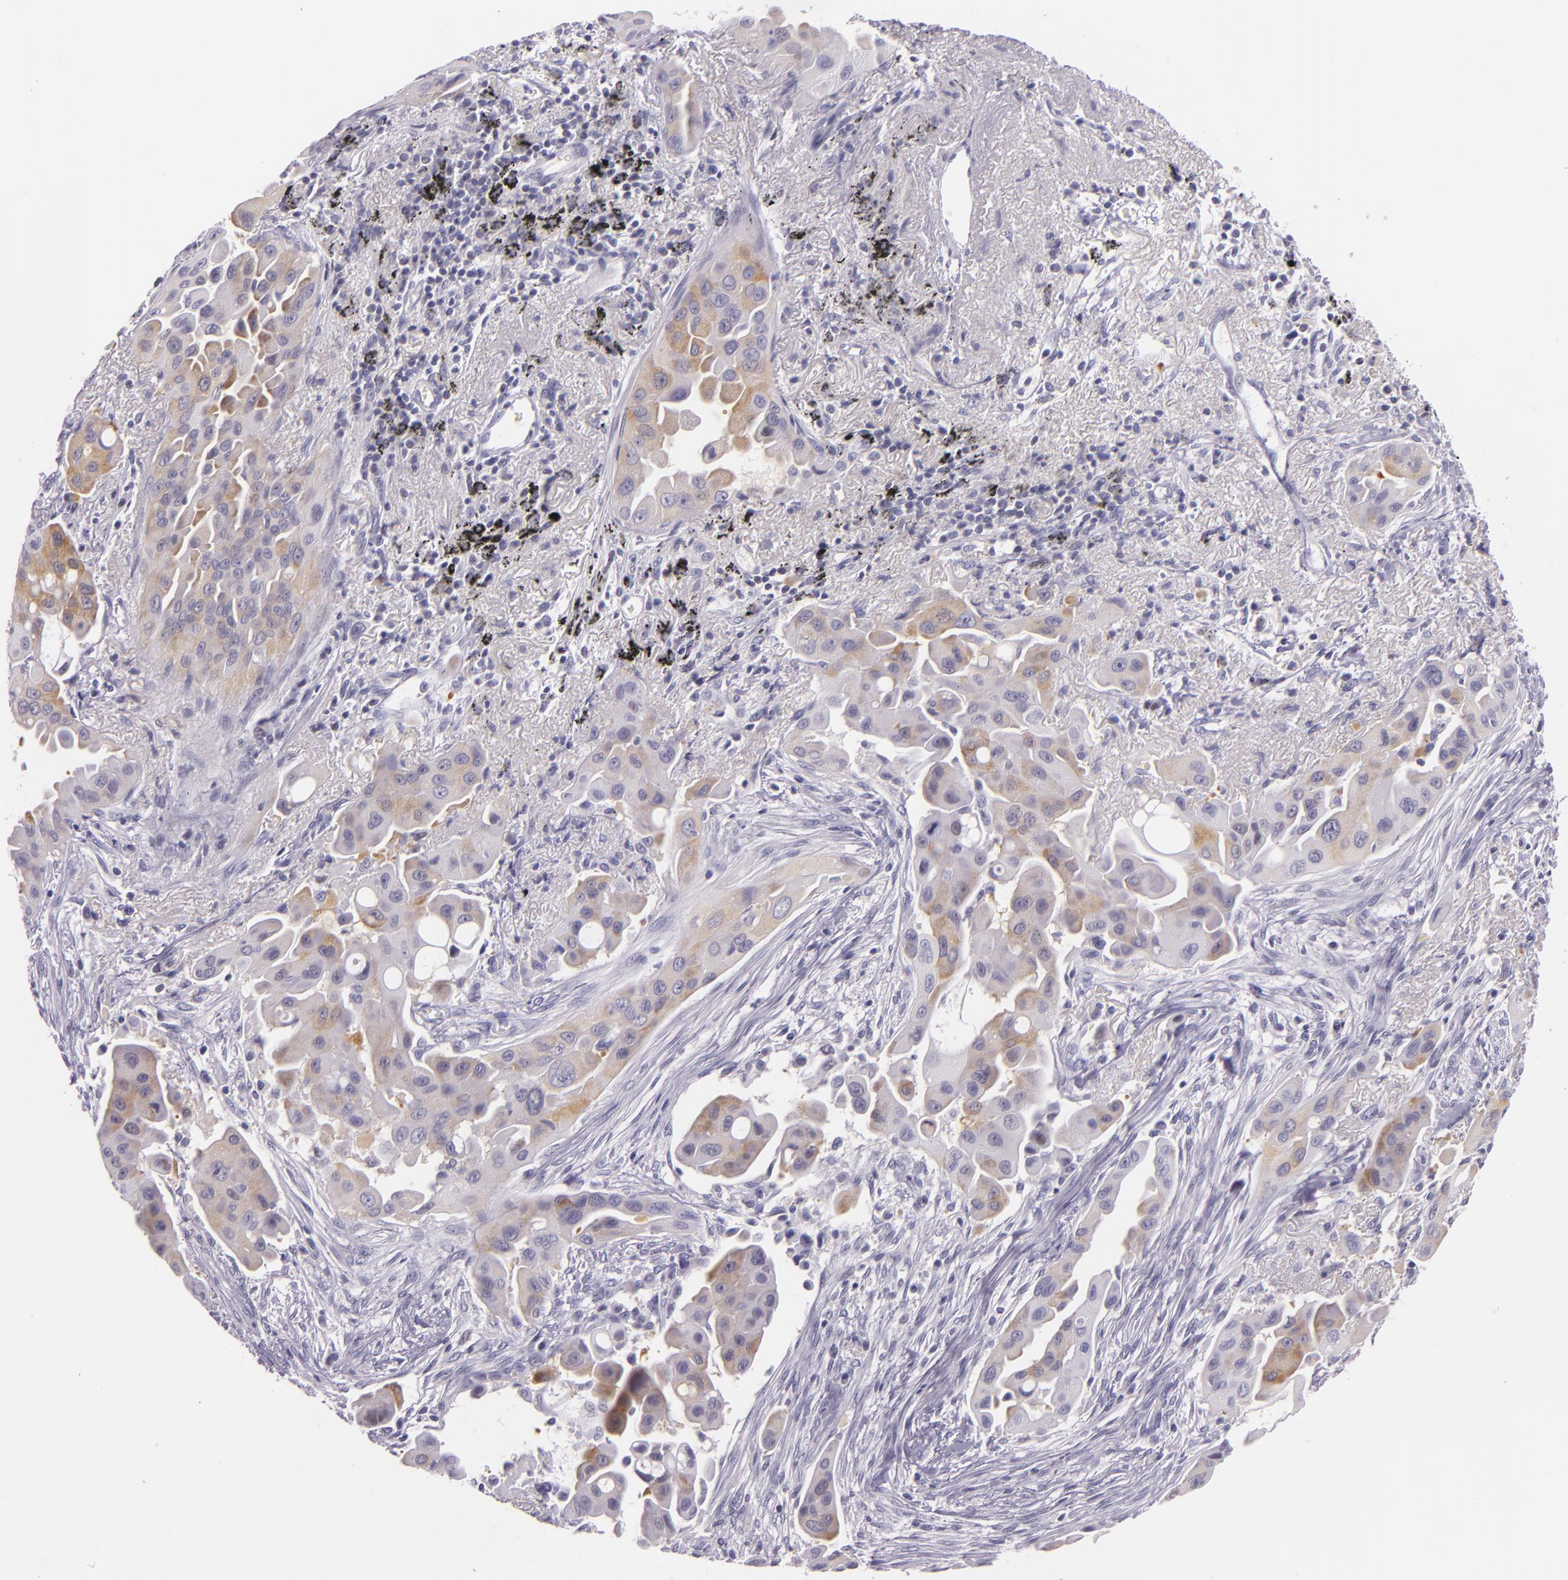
{"staining": {"intensity": "weak", "quantity": "25%-75%", "location": "cytoplasmic/membranous"}, "tissue": "lung cancer", "cell_type": "Tumor cells", "image_type": "cancer", "snomed": [{"axis": "morphology", "description": "Adenocarcinoma, NOS"}, {"axis": "topography", "description": "Lung"}], "caption": "DAB (3,3'-diaminobenzidine) immunohistochemical staining of human lung cancer demonstrates weak cytoplasmic/membranous protein positivity in approximately 25%-75% of tumor cells.", "gene": "HSP90AA1", "patient": {"sex": "male", "age": 68}}